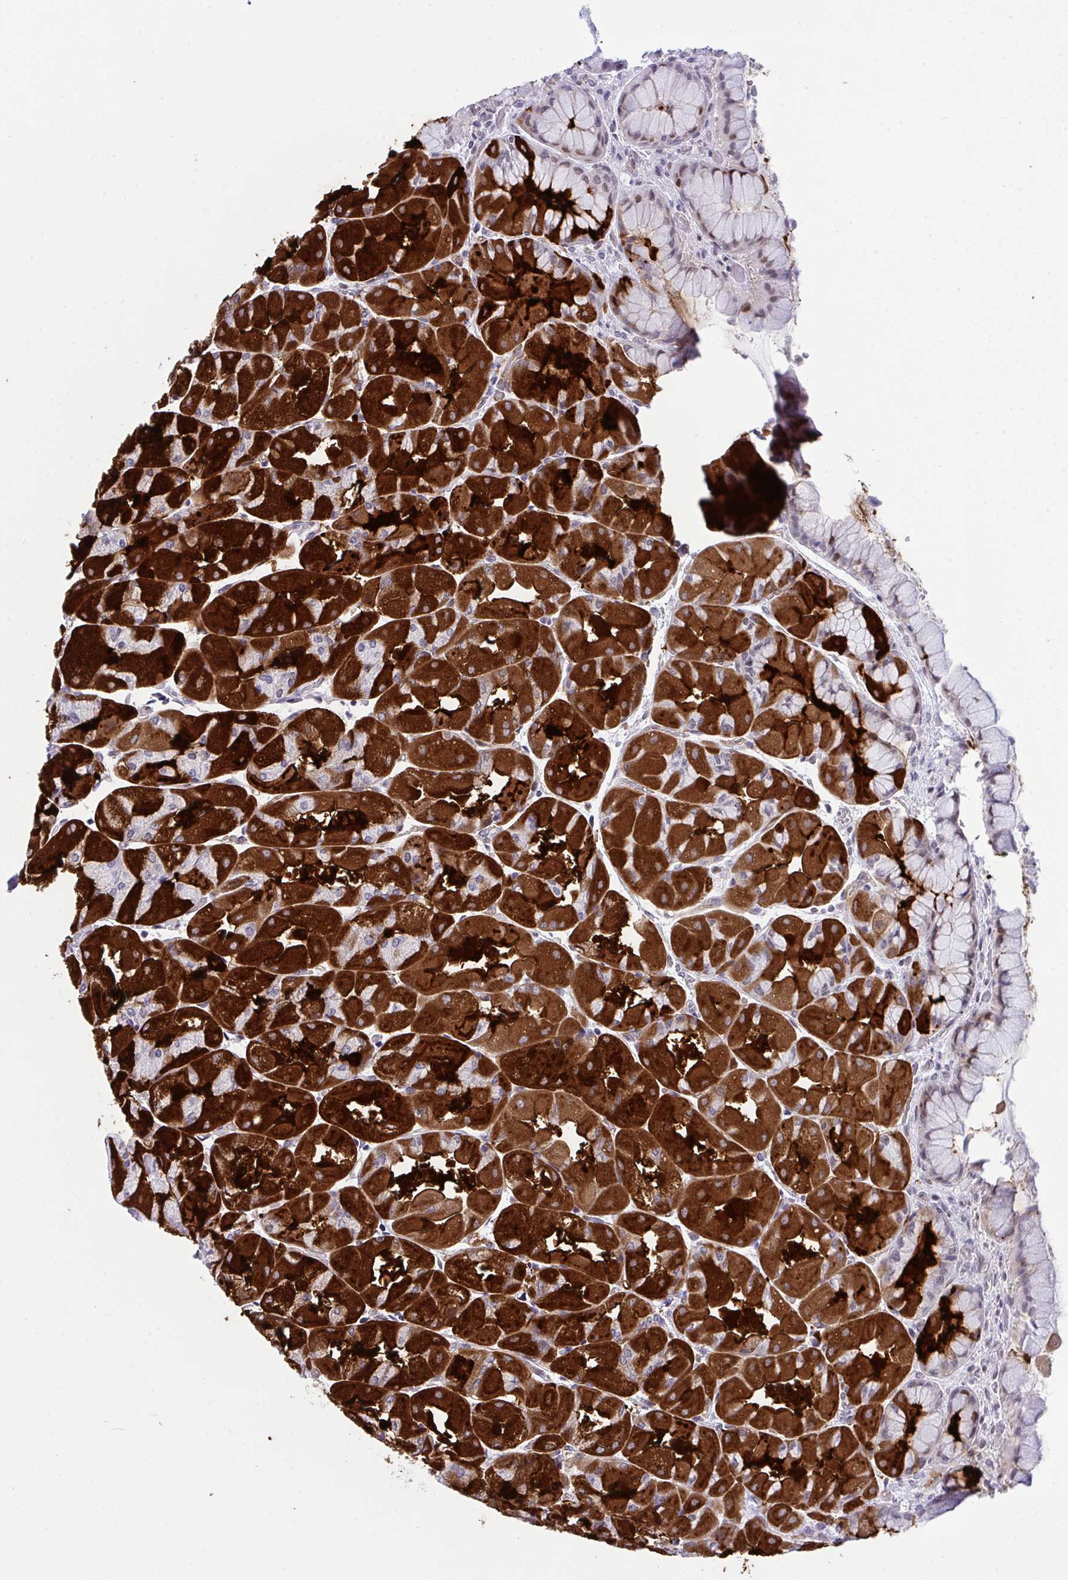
{"staining": {"intensity": "strong", "quantity": "25%-75%", "location": "cytoplasmic/membranous"}, "tissue": "stomach", "cell_type": "Glandular cells", "image_type": "normal", "snomed": [{"axis": "morphology", "description": "Normal tissue, NOS"}, {"axis": "topography", "description": "Stomach"}], "caption": "A high-resolution micrograph shows IHC staining of benign stomach, which reveals strong cytoplasmic/membranous expression in about 25%-75% of glandular cells.", "gene": "ZFHX3", "patient": {"sex": "female", "age": 61}}